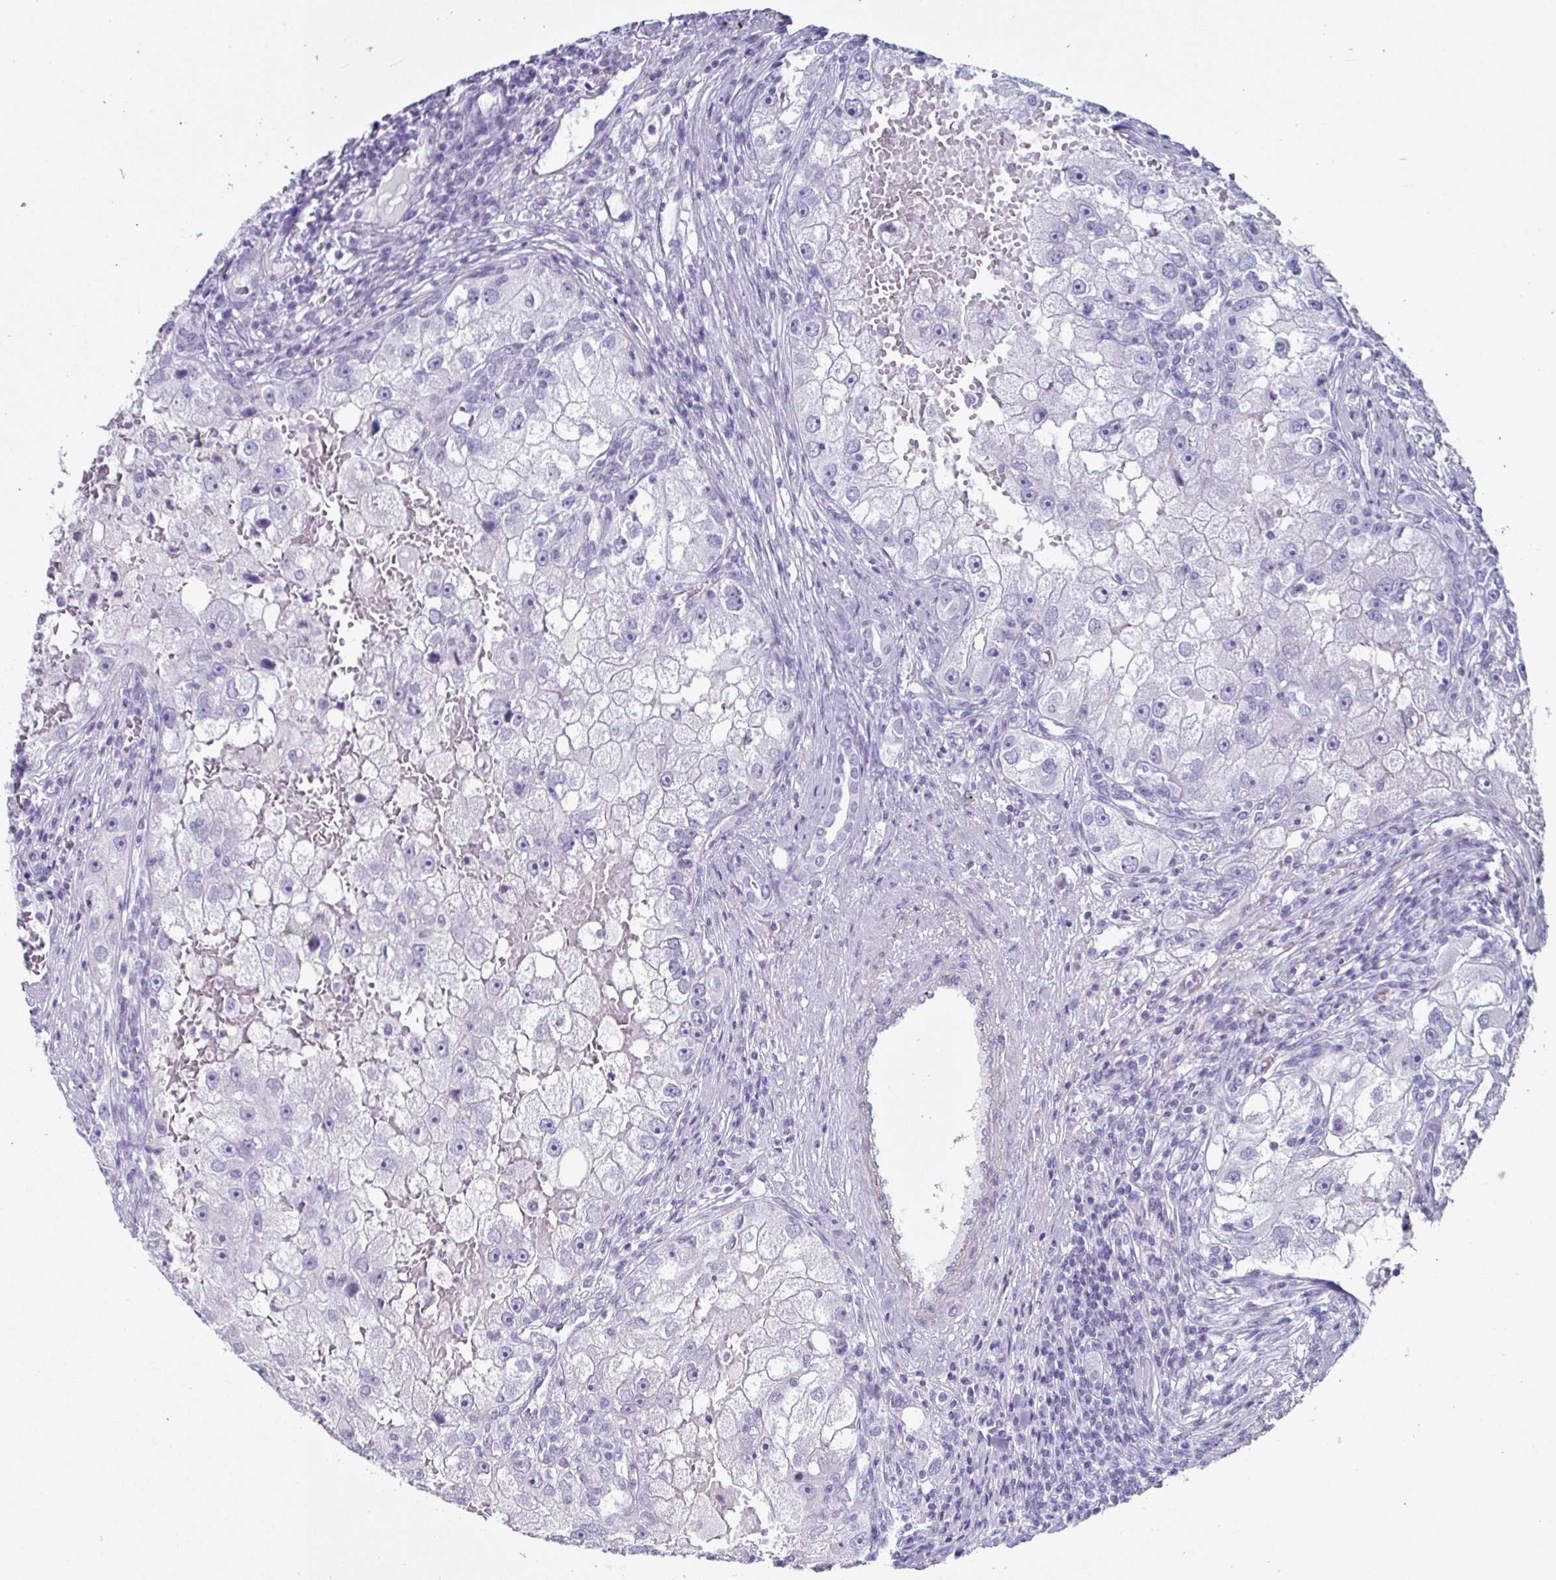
{"staining": {"intensity": "negative", "quantity": "none", "location": "none"}, "tissue": "renal cancer", "cell_type": "Tumor cells", "image_type": "cancer", "snomed": [{"axis": "morphology", "description": "Adenocarcinoma, NOS"}, {"axis": "topography", "description": "Kidney"}], "caption": "This micrograph is of renal cancer stained with immunohistochemistry to label a protein in brown with the nuclei are counter-stained blue. There is no expression in tumor cells.", "gene": "CREG2", "patient": {"sex": "male", "age": 63}}